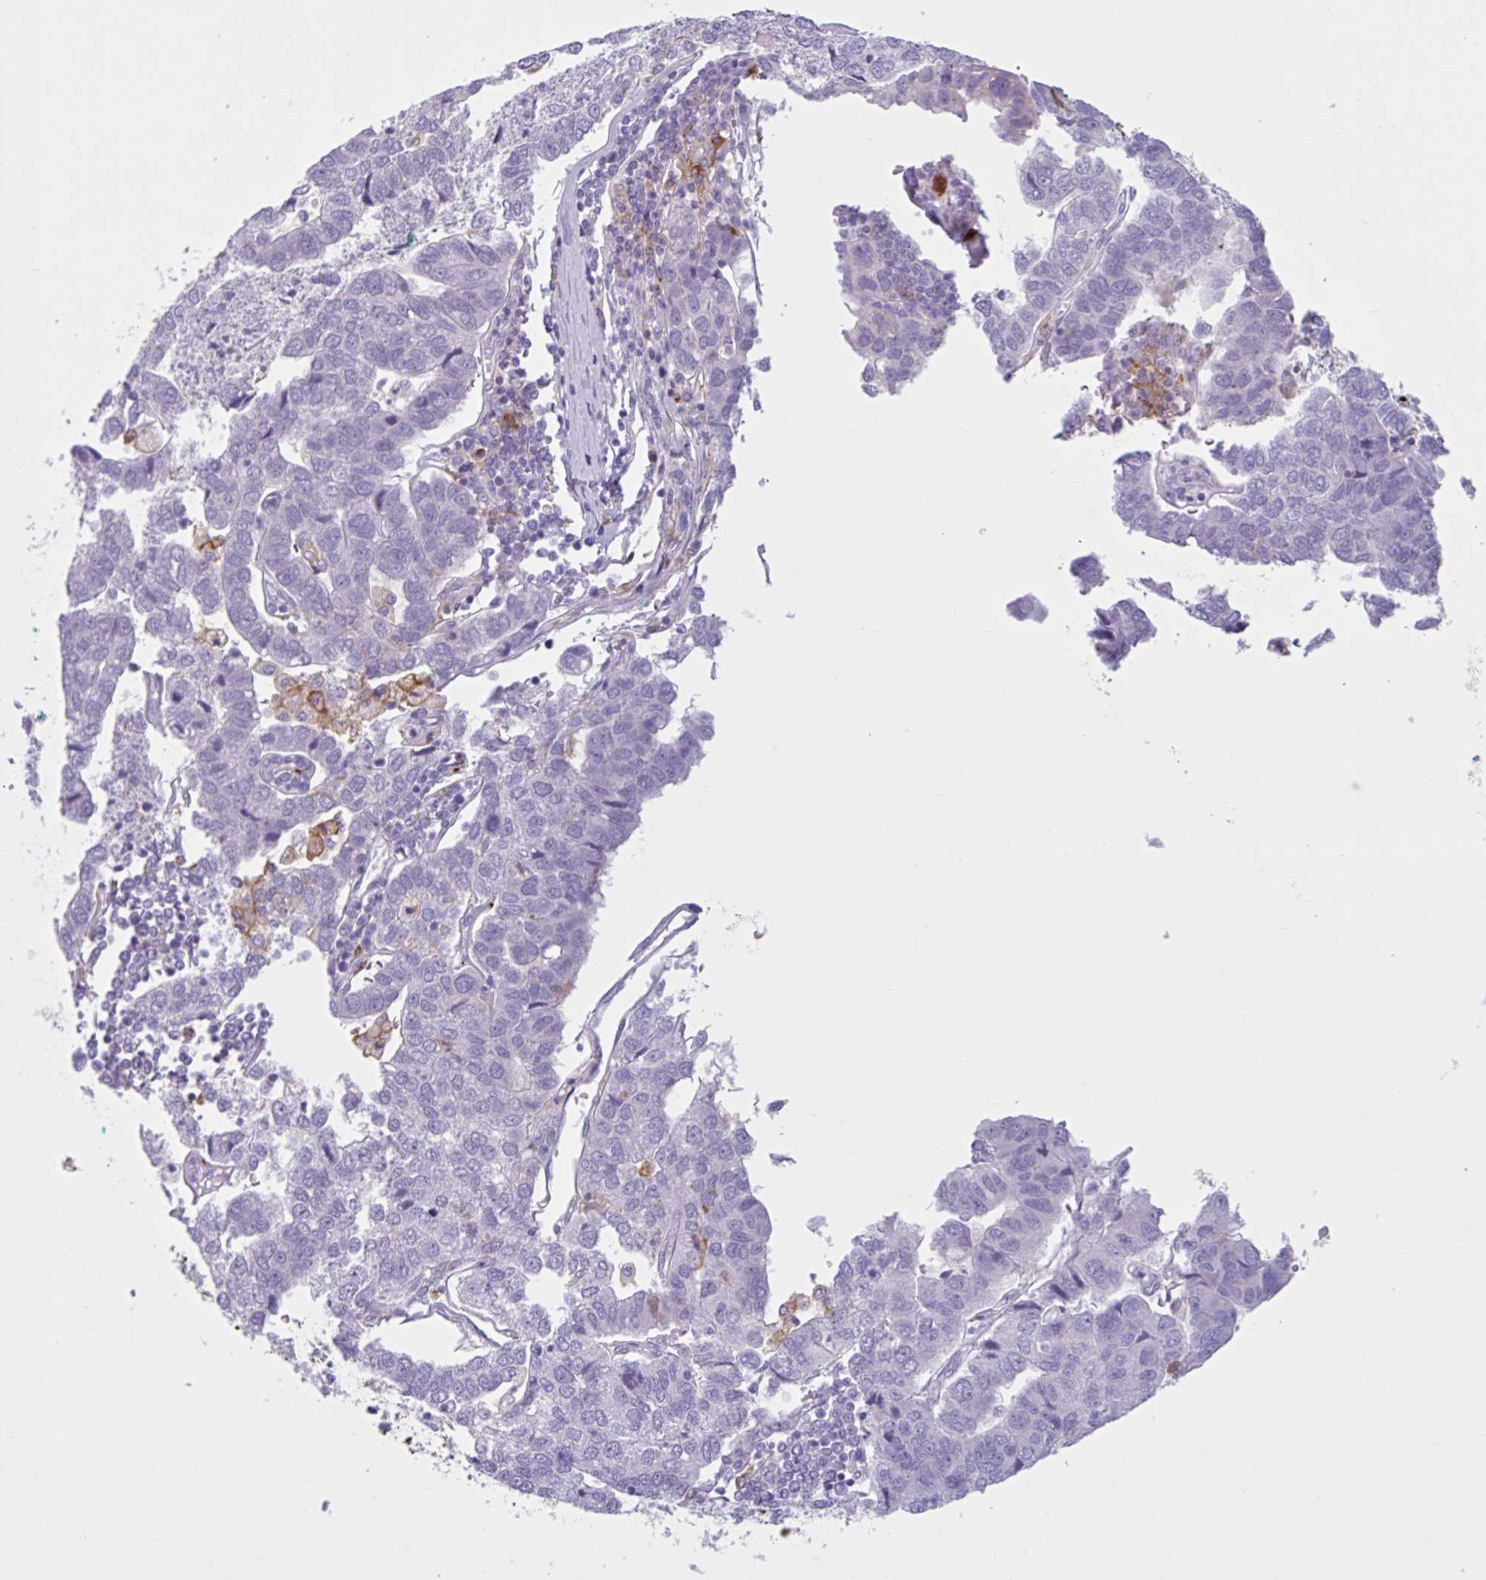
{"staining": {"intensity": "negative", "quantity": "none", "location": "none"}, "tissue": "pancreatic cancer", "cell_type": "Tumor cells", "image_type": "cancer", "snomed": [{"axis": "morphology", "description": "Adenocarcinoma, NOS"}, {"axis": "topography", "description": "Pancreas"}], "caption": "Tumor cells show no significant protein positivity in pancreatic cancer (adenocarcinoma).", "gene": "CEP120", "patient": {"sex": "female", "age": 61}}